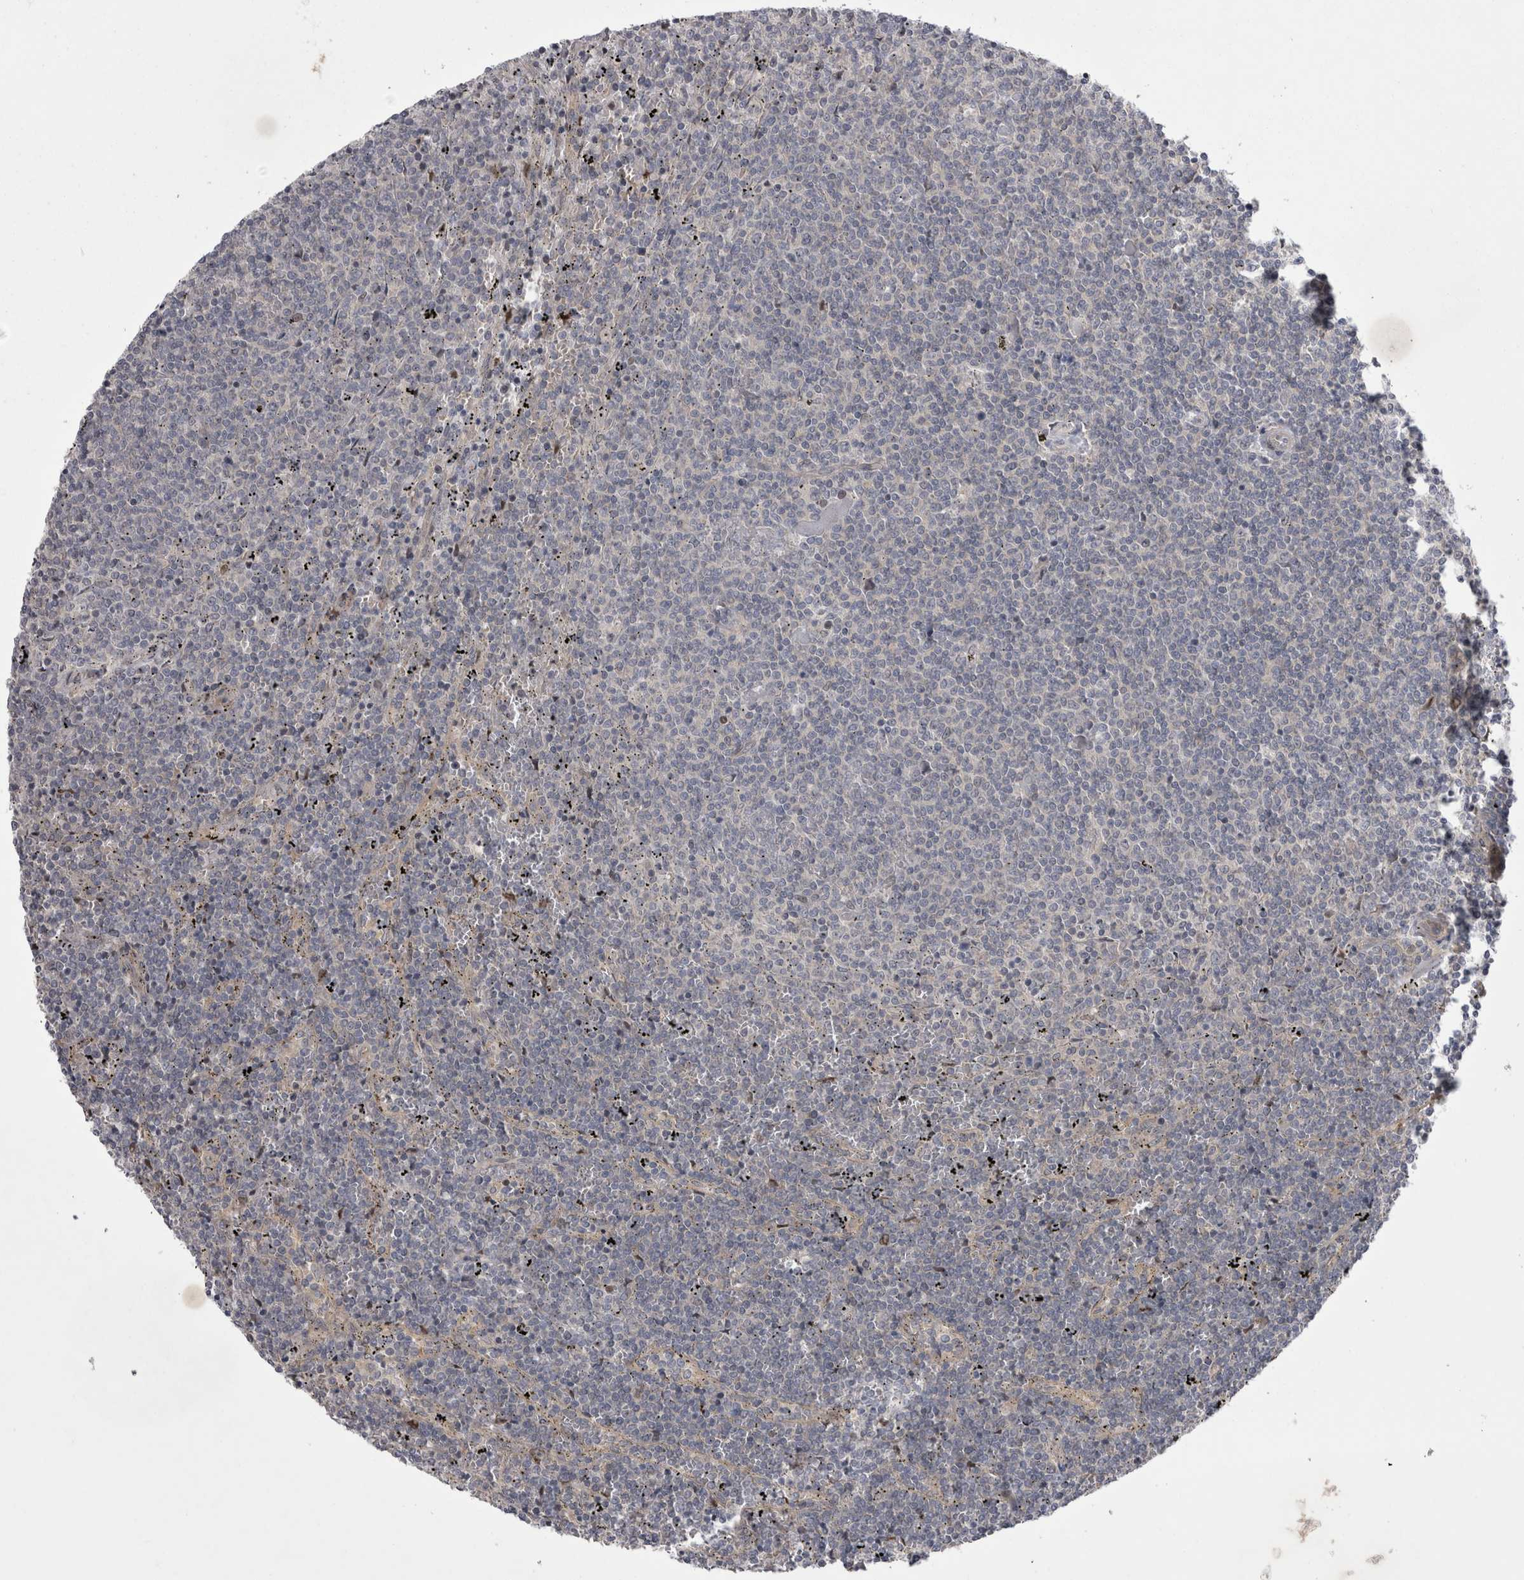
{"staining": {"intensity": "negative", "quantity": "none", "location": "none"}, "tissue": "lymphoma", "cell_type": "Tumor cells", "image_type": "cancer", "snomed": [{"axis": "morphology", "description": "Malignant lymphoma, non-Hodgkin's type, Low grade"}, {"axis": "topography", "description": "Spleen"}], "caption": "IHC histopathology image of low-grade malignant lymphoma, non-Hodgkin's type stained for a protein (brown), which demonstrates no staining in tumor cells.", "gene": "NENF", "patient": {"sex": "female", "age": 50}}